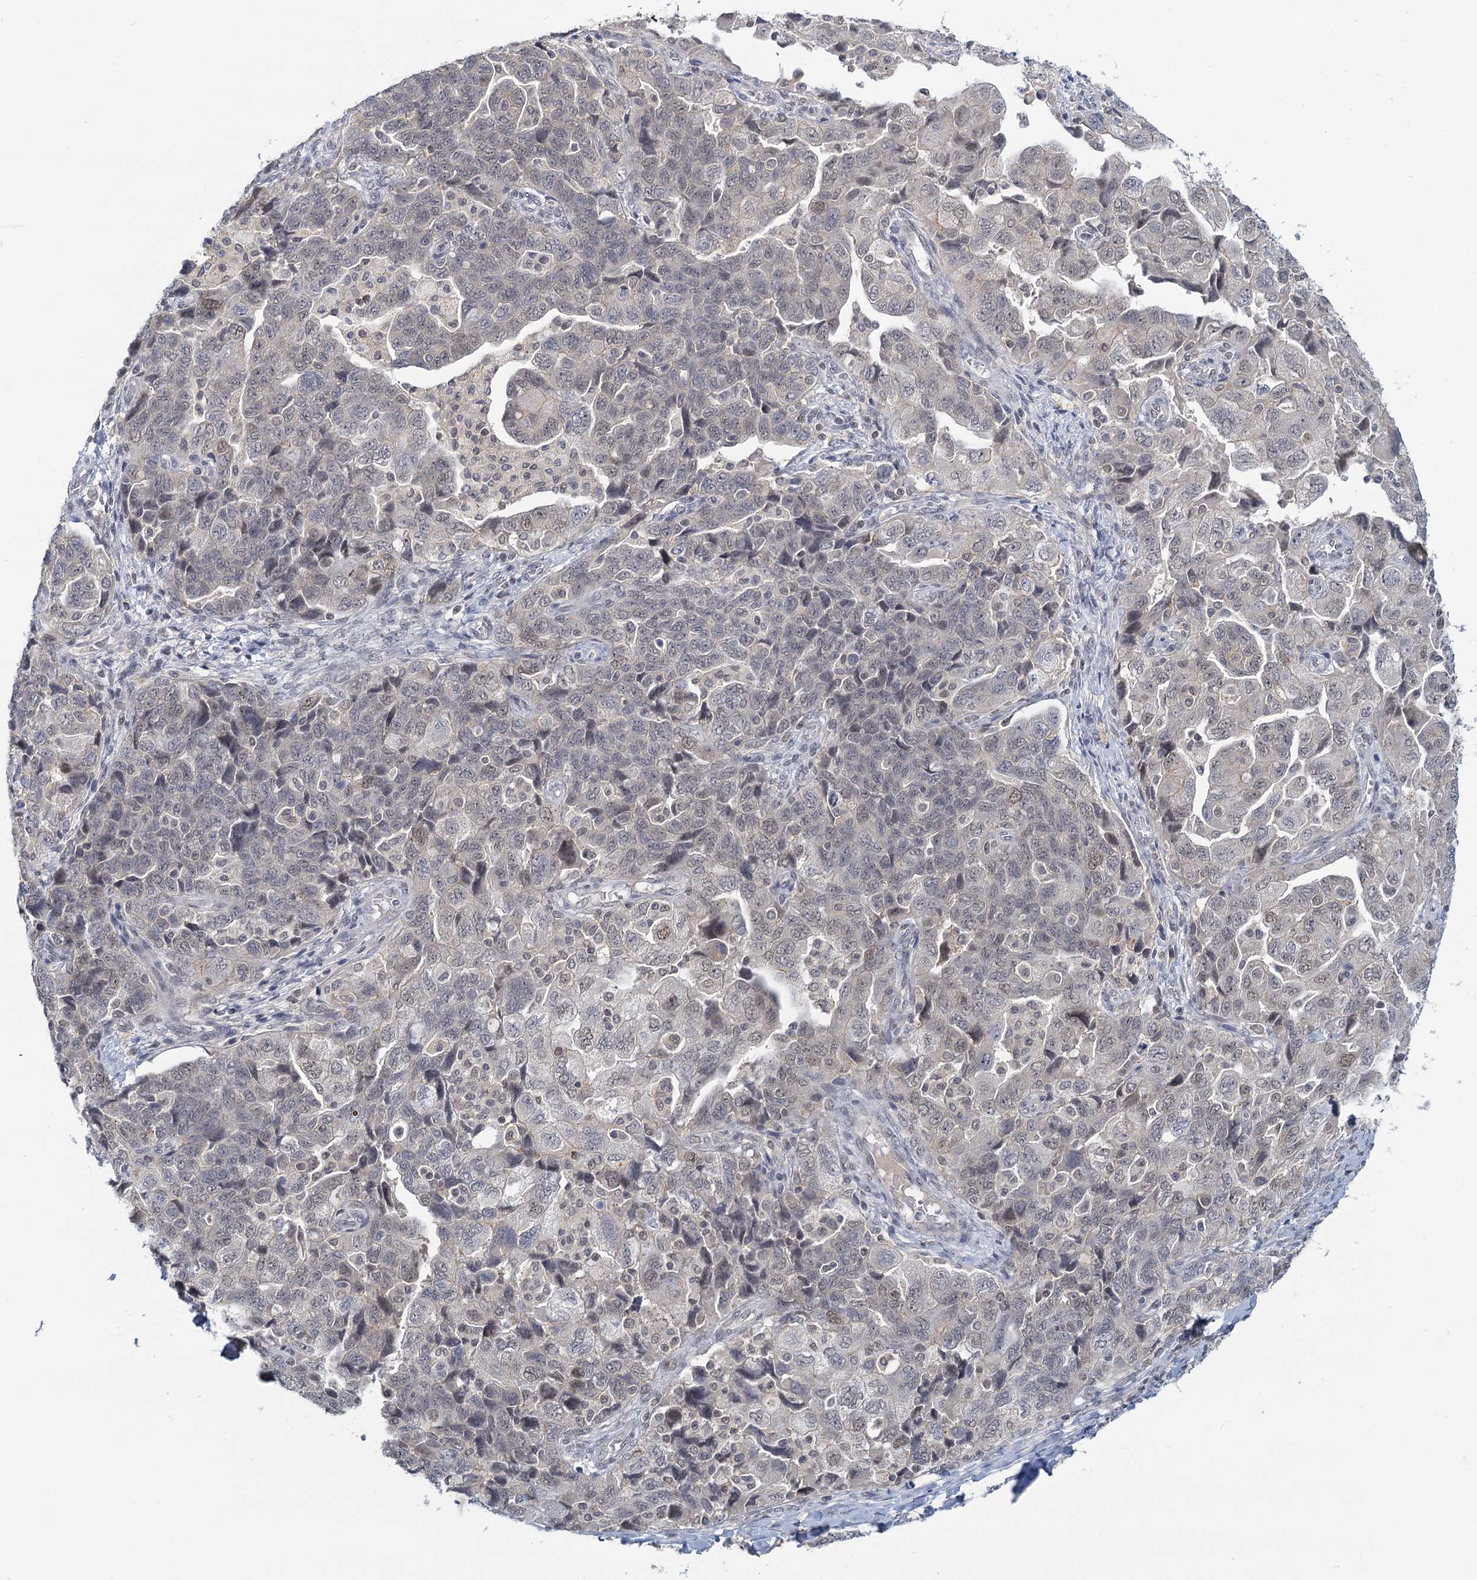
{"staining": {"intensity": "negative", "quantity": "none", "location": "none"}, "tissue": "ovarian cancer", "cell_type": "Tumor cells", "image_type": "cancer", "snomed": [{"axis": "morphology", "description": "Carcinoma, NOS"}, {"axis": "morphology", "description": "Cystadenocarcinoma, serous, NOS"}, {"axis": "topography", "description": "Ovary"}], "caption": "Carcinoma (ovarian) was stained to show a protein in brown. There is no significant staining in tumor cells. (DAB (3,3'-diaminobenzidine) immunohistochemistry (IHC) visualized using brightfield microscopy, high magnification).", "gene": "GPATCH11", "patient": {"sex": "female", "age": 69}}